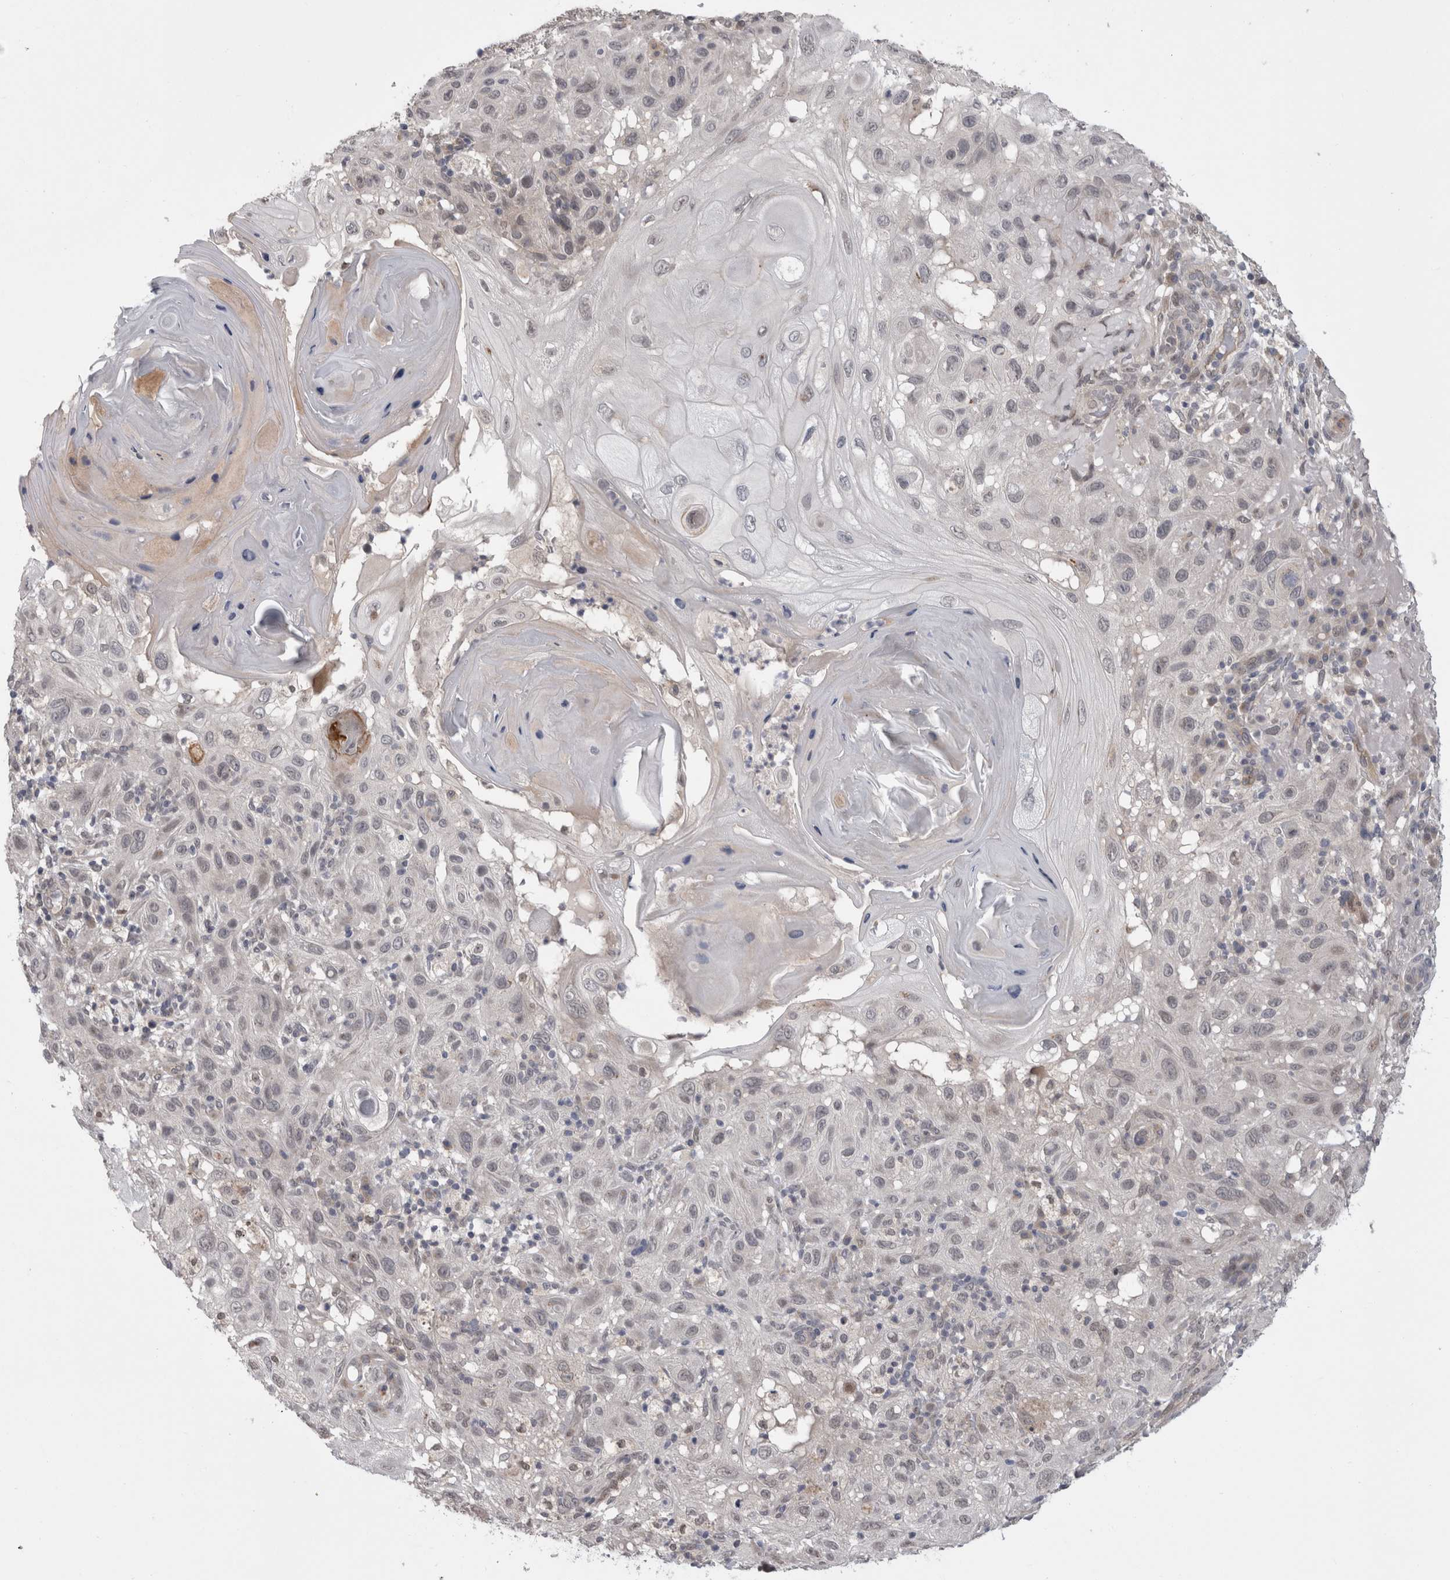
{"staining": {"intensity": "negative", "quantity": "none", "location": "none"}, "tissue": "skin cancer", "cell_type": "Tumor cells", "image_type": "cancer", "snomed": [{"axis": "morphology", "description": "Normal tissue, NOS"}, {"axis": "morphology", "description": "Squamous cell carcinoma, NOS"}, {"axis": "topography", "description": "Skin"}], "caption": "The photomicrograph displays no significant expression in tumor cells of skin cancer (squamous cell carcinoma).", "gene": "MTBP", "patient": {"sex": "female", "age": 96}}